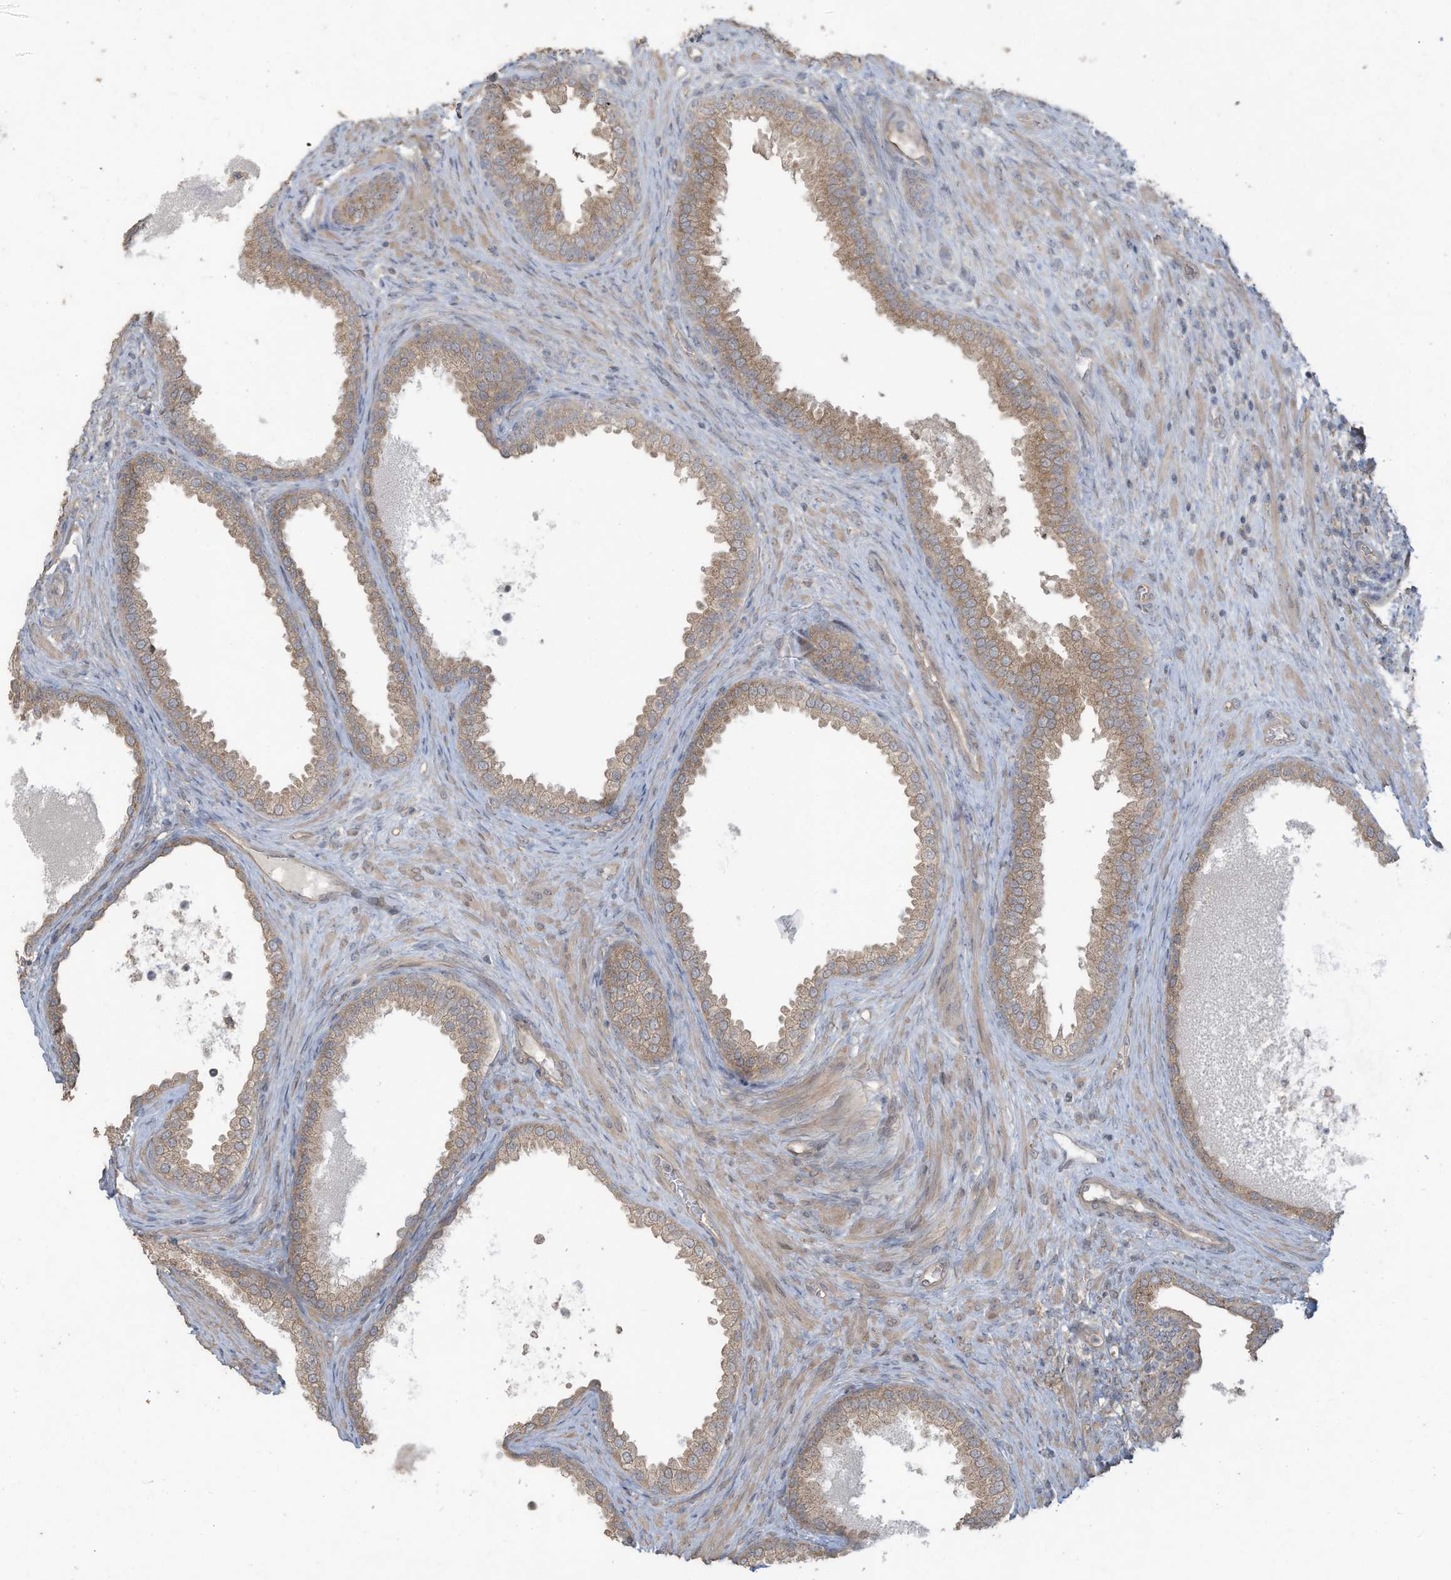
{"staining": {"intensity": "moderate", "quantity": ">75%", "location": "cytoplasmic/membranous"}, "tissue": "prostate", "cell_type": "Glandular cells", "image_type": "normal", "snomed": [{"axis": "morphology", "description": "Normal tissue, NOS"}, {"axis": "topography", "description": "Prostate"}], "caption": "Brown immunohistochemical staining in unremarkable human prostate demonstrates moderate cytoplasmic/membranous expression in approximately >75% of glandular cells. (Stains: DAB in brown, nuclei in blue, Microscopy: brightfield microscopy at high magnification).", "gene": "MAGIX", "patient": {"sex": "male", "age": 76}}